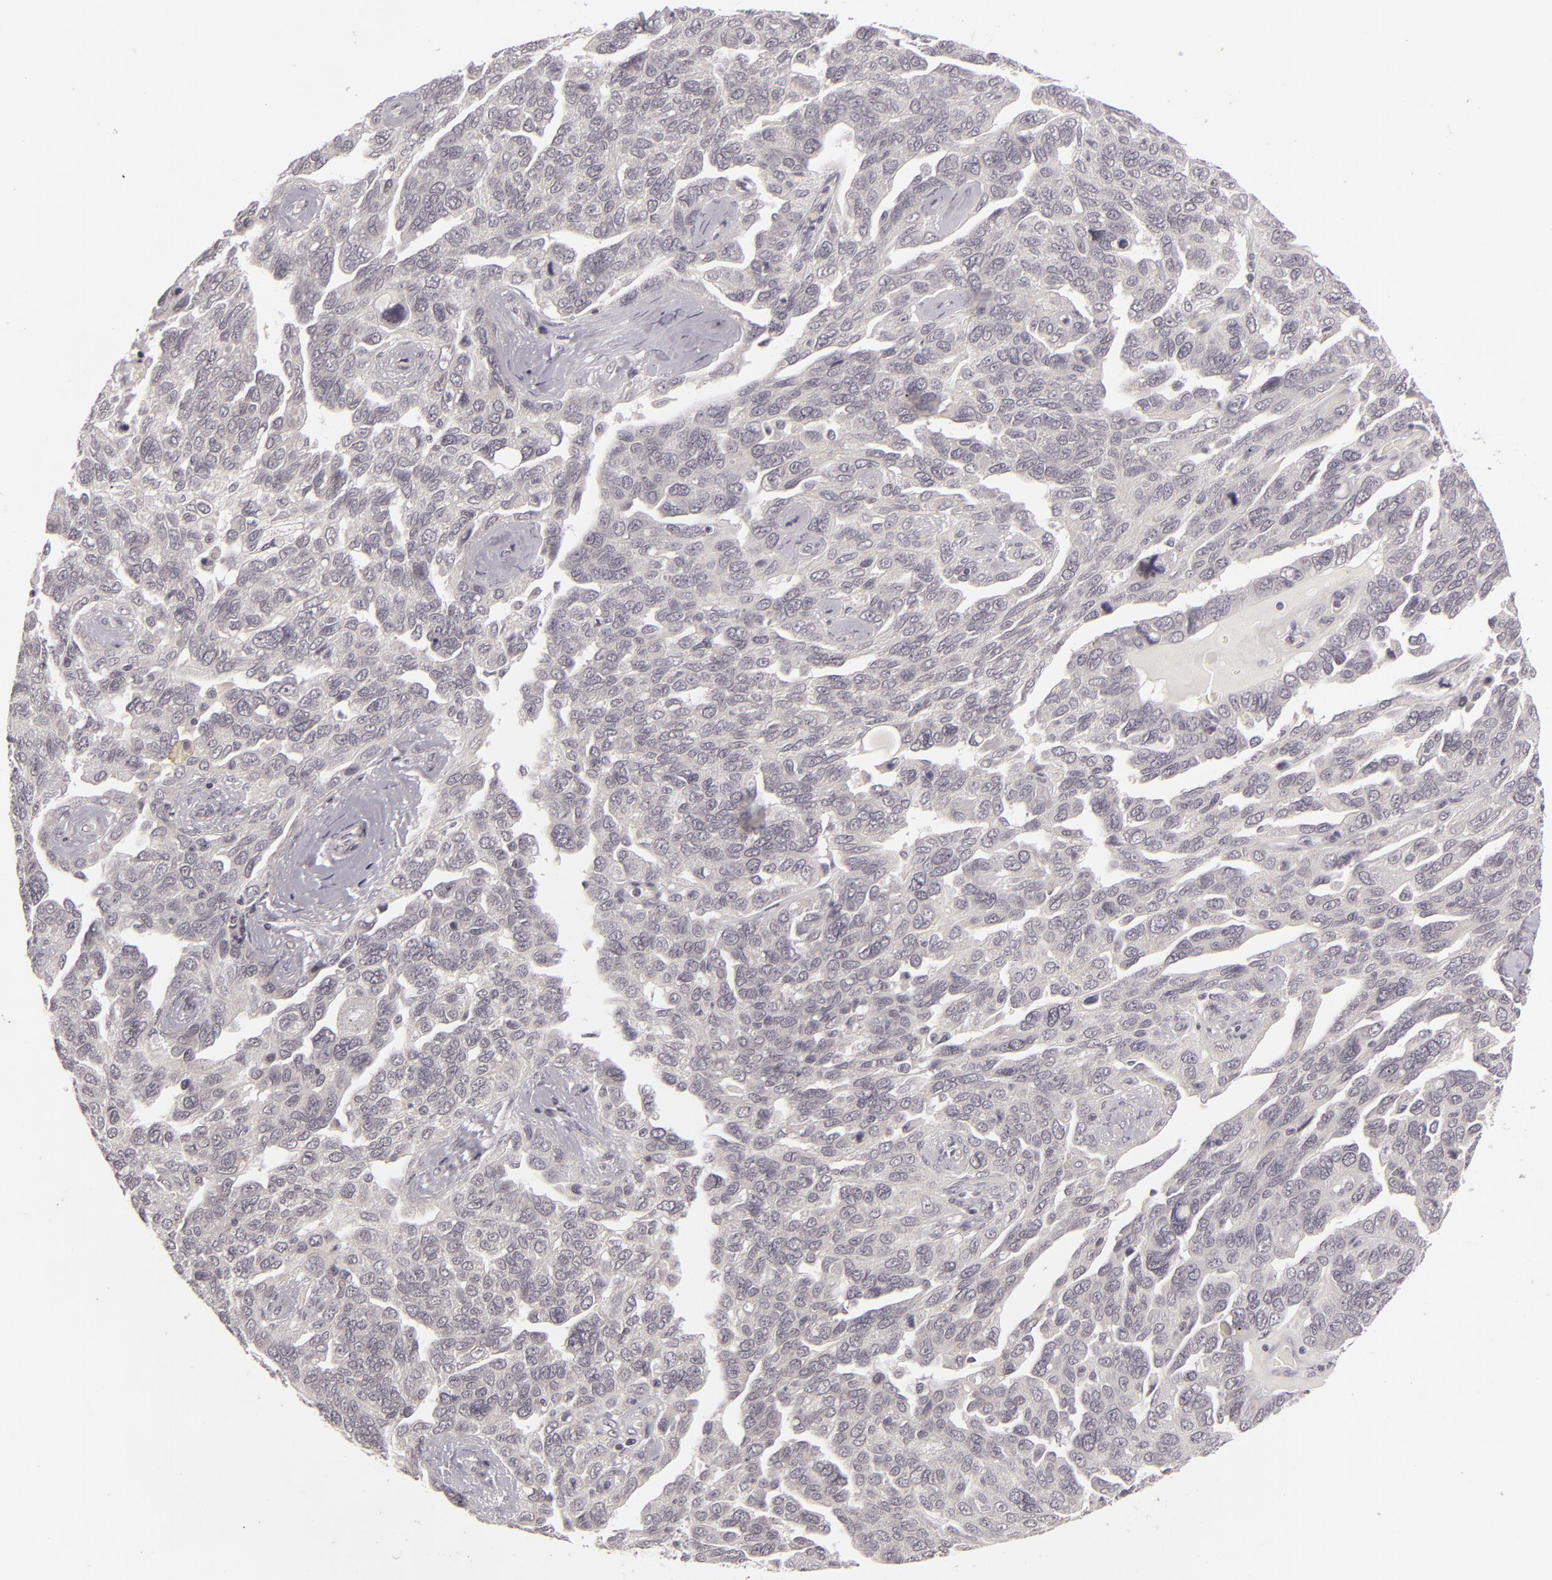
{"staining": {"intensity": "negative", "quantity": "none", "location": "none"}, "tissue": "ovarian cancer", "cell_type": "Tumor cells", "image_type": "cancer", "snomed": [{"axis": "morphology", "description": "Cystadenocarcinoma, serous, NOS"}, {"axis": "topography", "description": "Ovary"}], "caption": "Ovarian cancer was stained to show a protein in brown. There is no significant staining in tumor cells. (DAB (3,3'-diaminobenzidine) immunohistochemistry, high magnification).", "gene": "DLG3", "patient": {"sex": "female", "age": 64}}